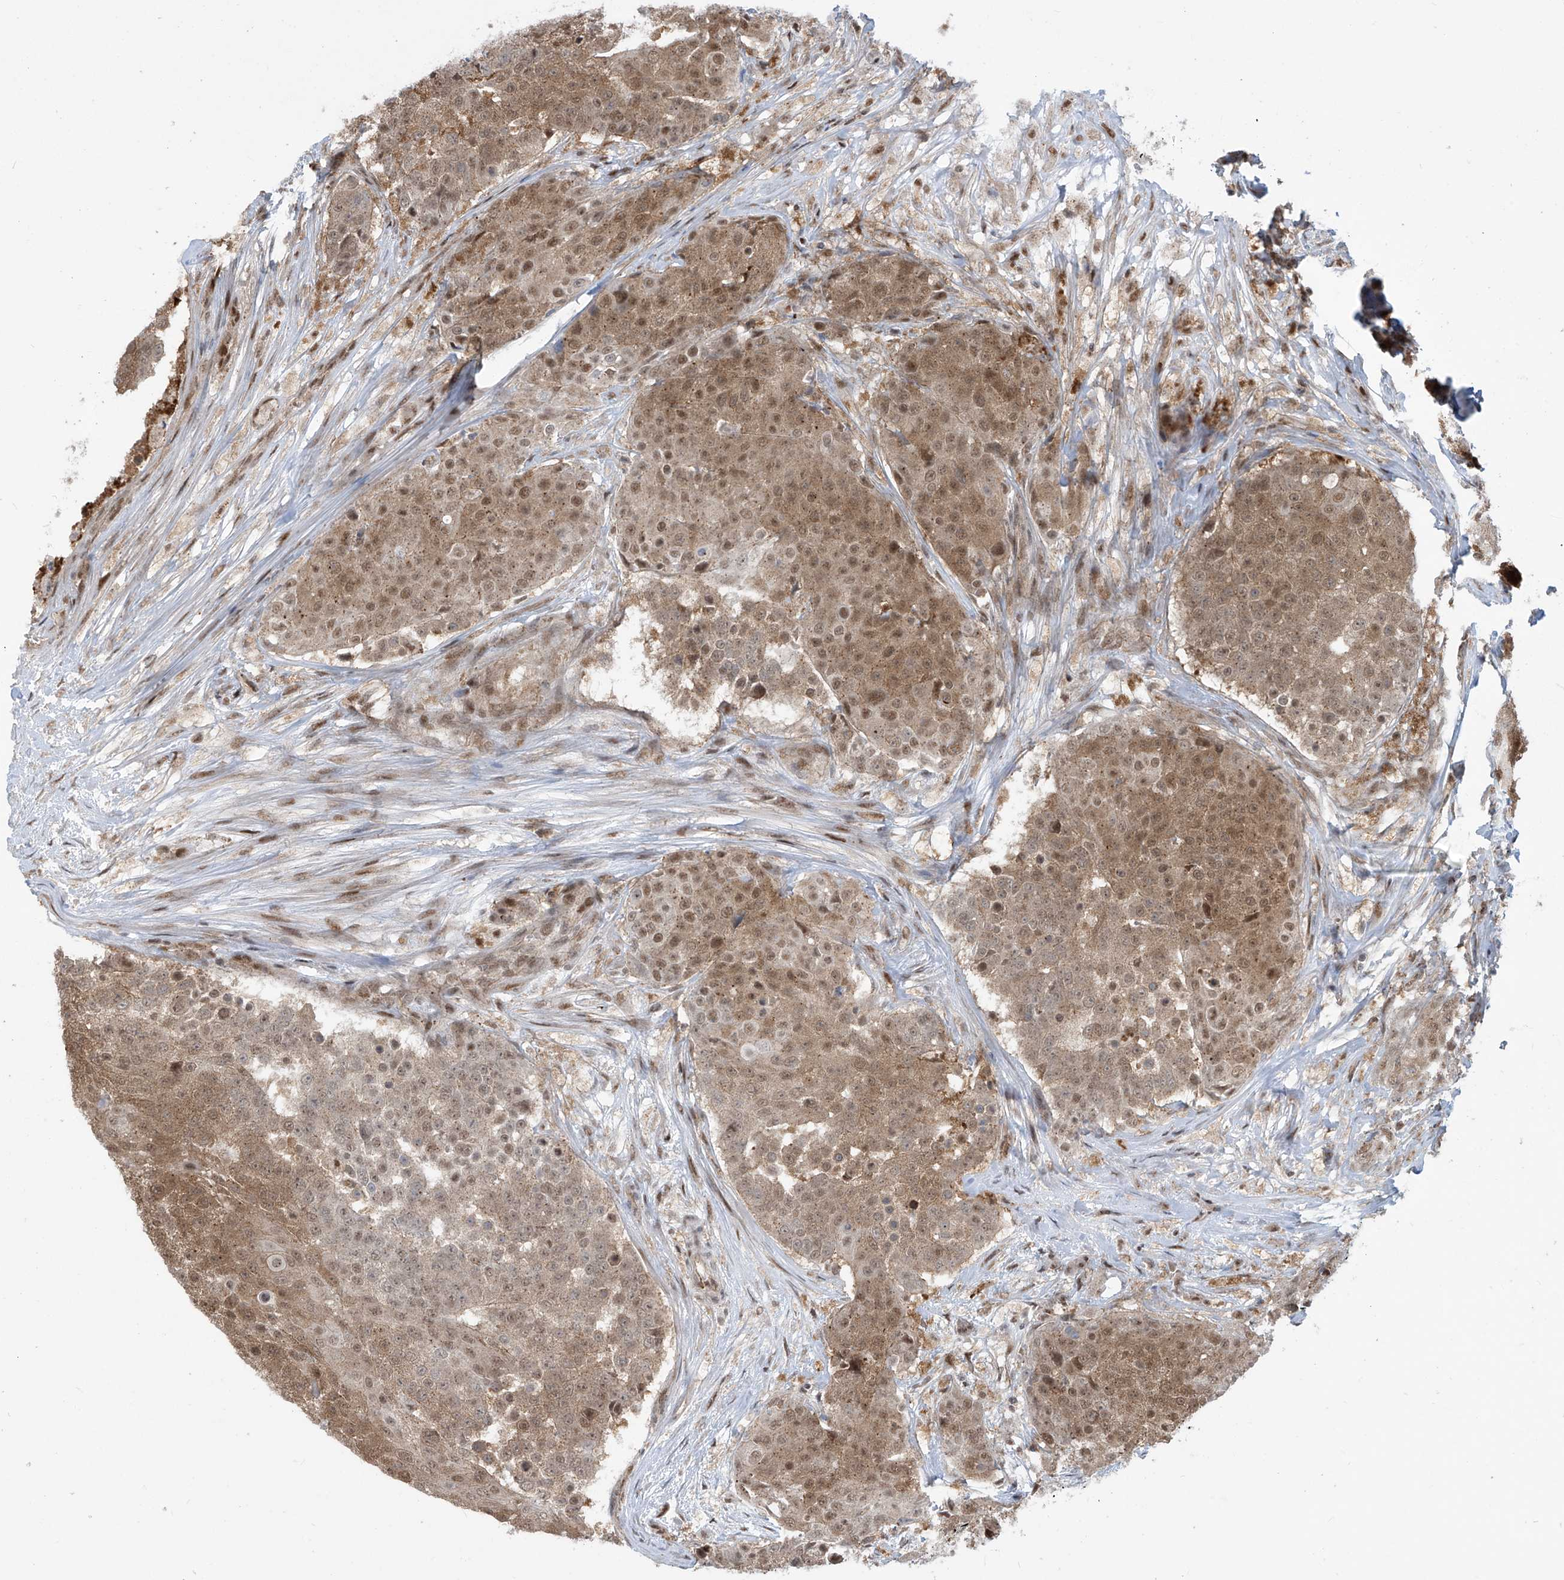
{"staining": {"intensity": "moderate", "quantity": ">75%", "location": "cytoplasmic/membranous,nuclear"}, "tissue": "urothelial cancer", "cell_type": "Tumor cells", "image_type": "cancer", "snomed": [{"axis": "morphology", "description": "Urothelial carcinoma, High grade"}, {"axis": "topography", "description": "Urinary bladder"}], "caption": "Urothelial cancer tissue demonstrates moderate cytoplasmic/membranous and nuclear expression in approximately >75% of tumor cells, visualized by immunohistochemistry. Using DAB (3,3'-diaminobenzidine) (brown) and hematoxylin (blue) stains, captured at high magnification using brightfield microscopy.", "gene": "LAGE3", "patient": {"sex": "female", "age": 63}}